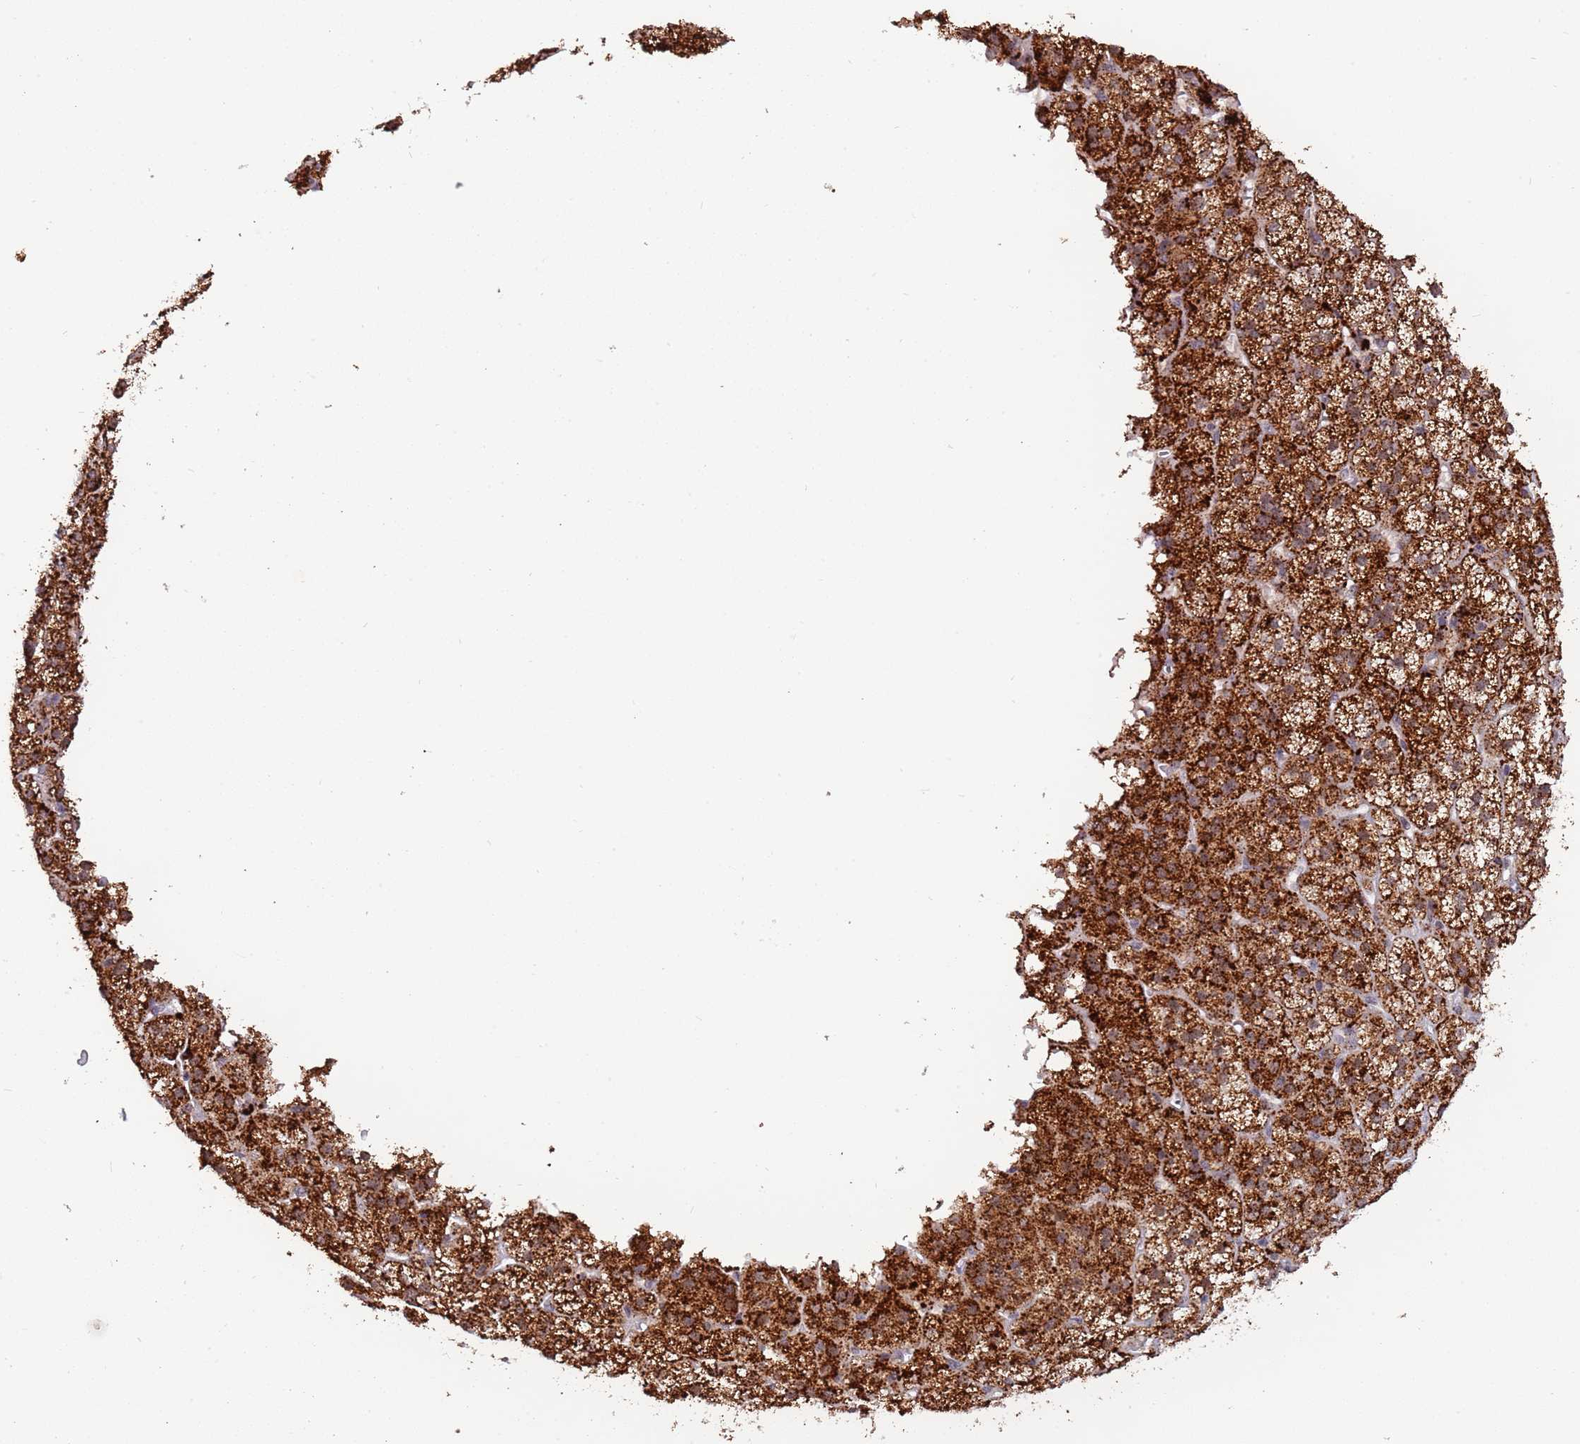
{"staining": {"intensity": "strong", "quantity": ">75%", "location": "cytoplasmic/membranous"}, "tissue": "adrenal gland", "cell_type": "Glandular cells", "image_type": "normal", "snomed": [{"axis": "morphology", "description": "Normal tissue, NOS"}, {"axis": "topography", "description": "Adrenal gland"}], "caption": "Immunohistochemical staining of unremarkable adrenal gland reveals strong cytoplasmic/membranous protein positivity in about >75% of glandular cells.", "gene": "TRIM27", "patient": {"sex": "female", "age": 70}}